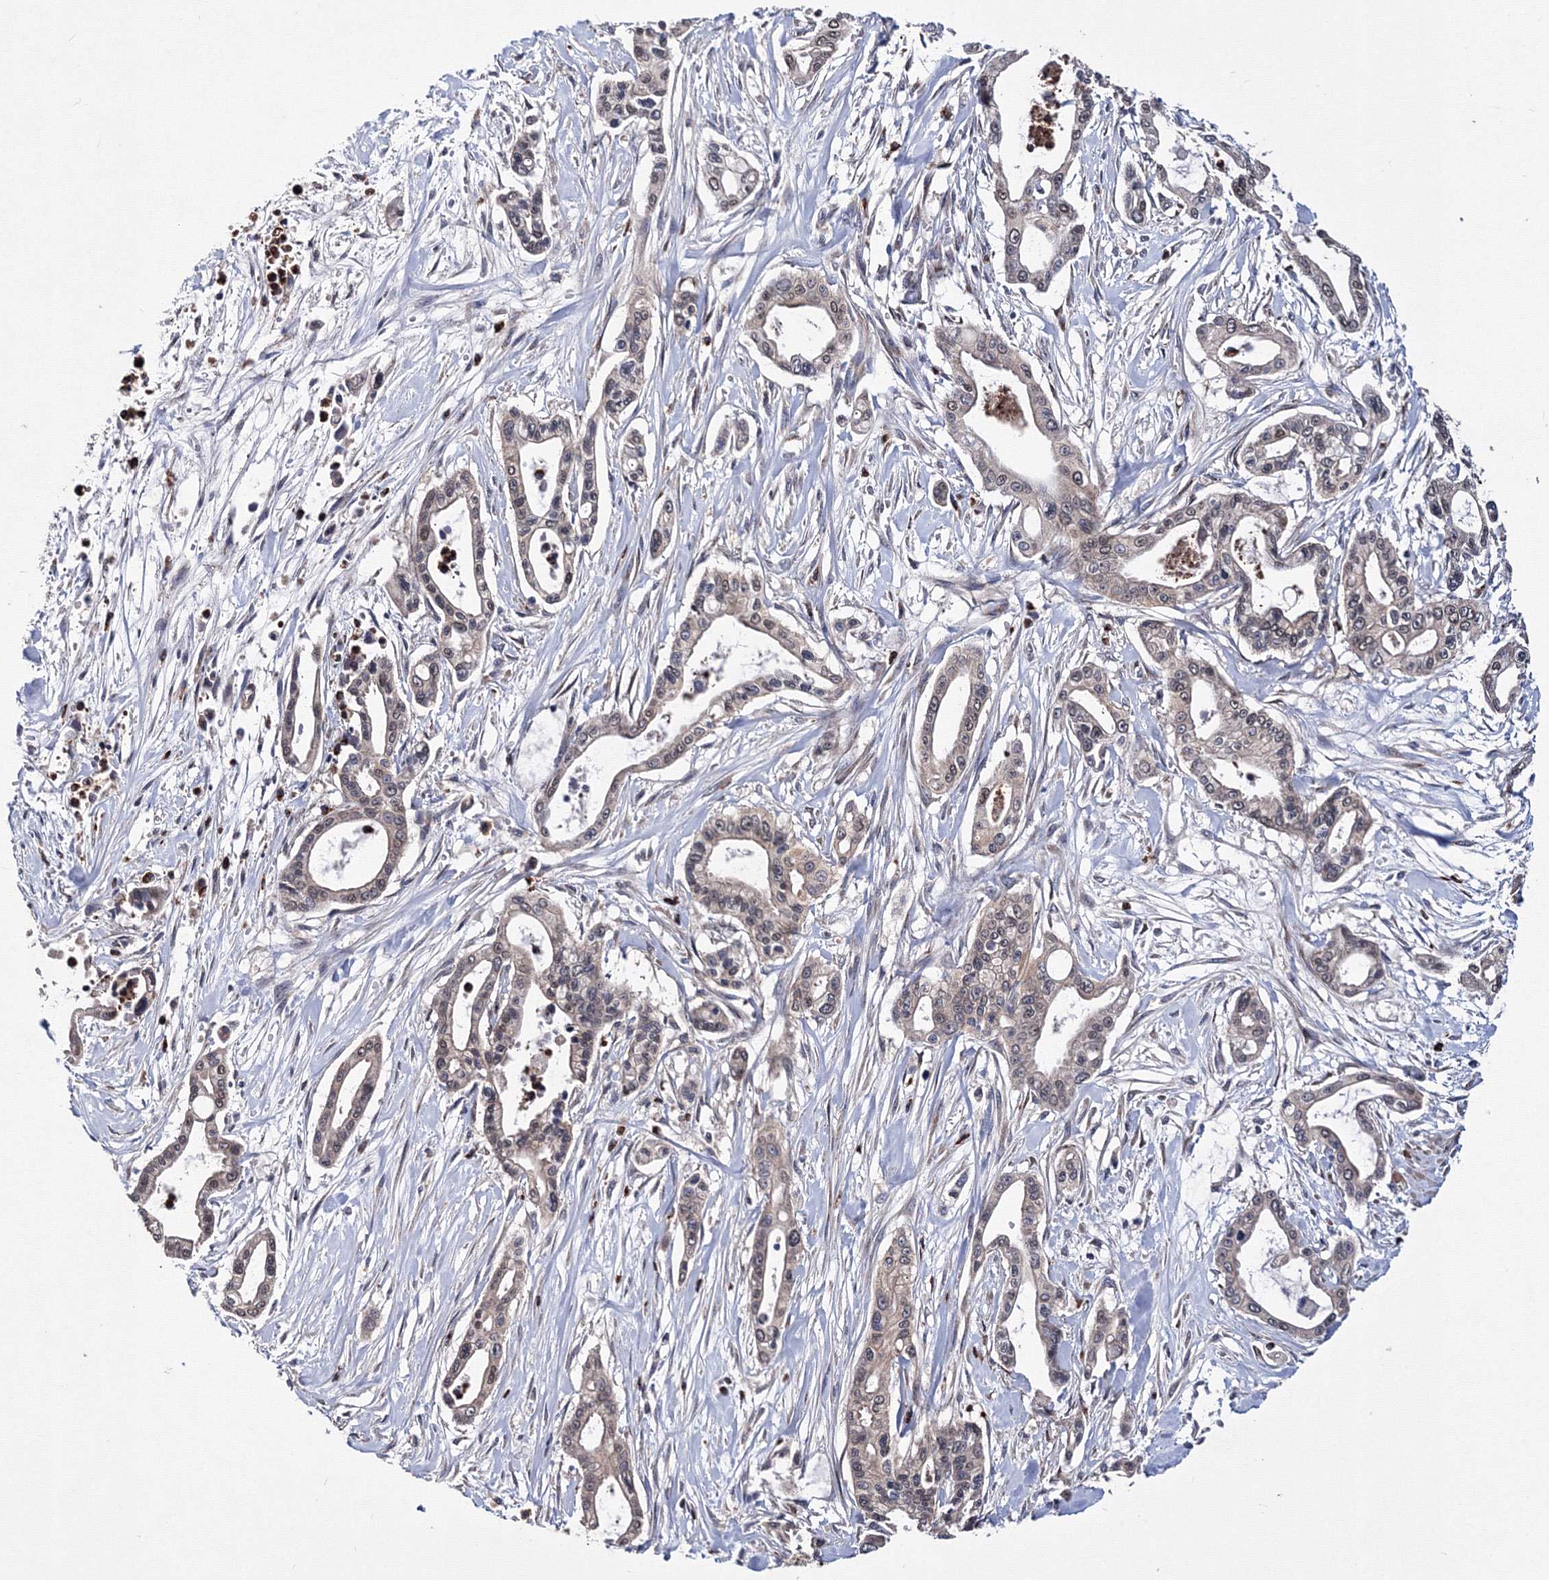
{"staining": {"intensity": "negative", "quantity": "none", "location": "none"}, "tissue": "pancreatic cancer", "cell_type": "Tumor cells", "image_type": "cancer", "snomed": [{"axis": "morphology", "description": "Adenocarcinoma, NOS"}, {"axis": "topography", "description": "Pancreas"}], "caption": "Protein analysis of pancreatic cancer displays no significant staining in tumor cells.", "gene": "PHYKPL", "patient": {"sex": "male", "age": 68}}